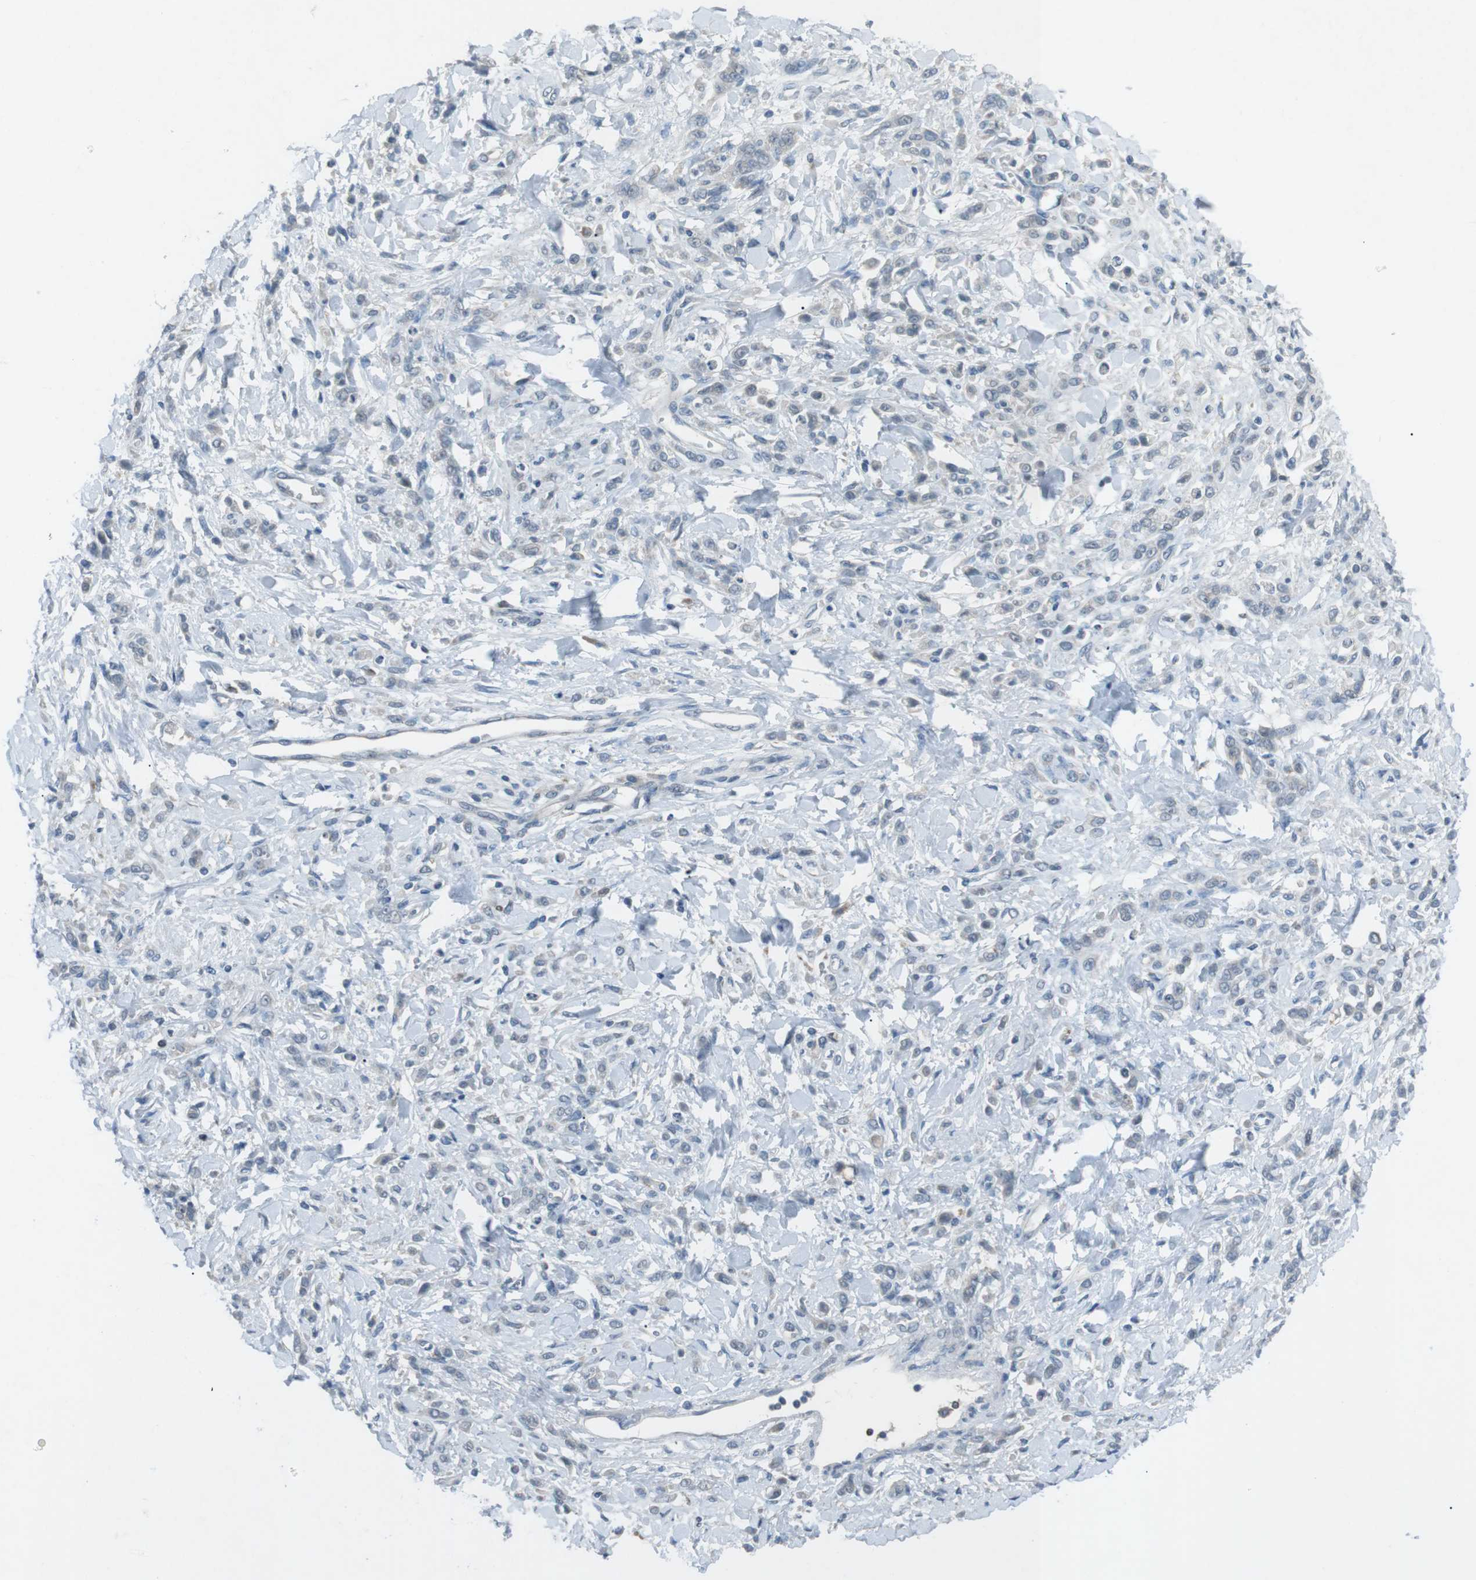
{"staining": {"intensity": "negative", "quantity": "none", "location": "none"}, "tissue": "stomach cancer", "cell_type": "Tumor cells", "image_type": "cancer", "snomed": [{"axis": "morphology", "description": "Normal tissue, NOS"}, {"axis": "morphology", "description": "Adenocarcinoma, NOS"}, {"axis": "topography", "description": "Stomach"}], "caption": "This histopathology image is of adenocarcinoma (stomach) stained with immunohistochemistry to label a protein in brown with the nuclei are counter-stained blue. There is no staining in tumor cells.", "gene": "FCRLA", "patient": {"sex": "male", "age": 82}}